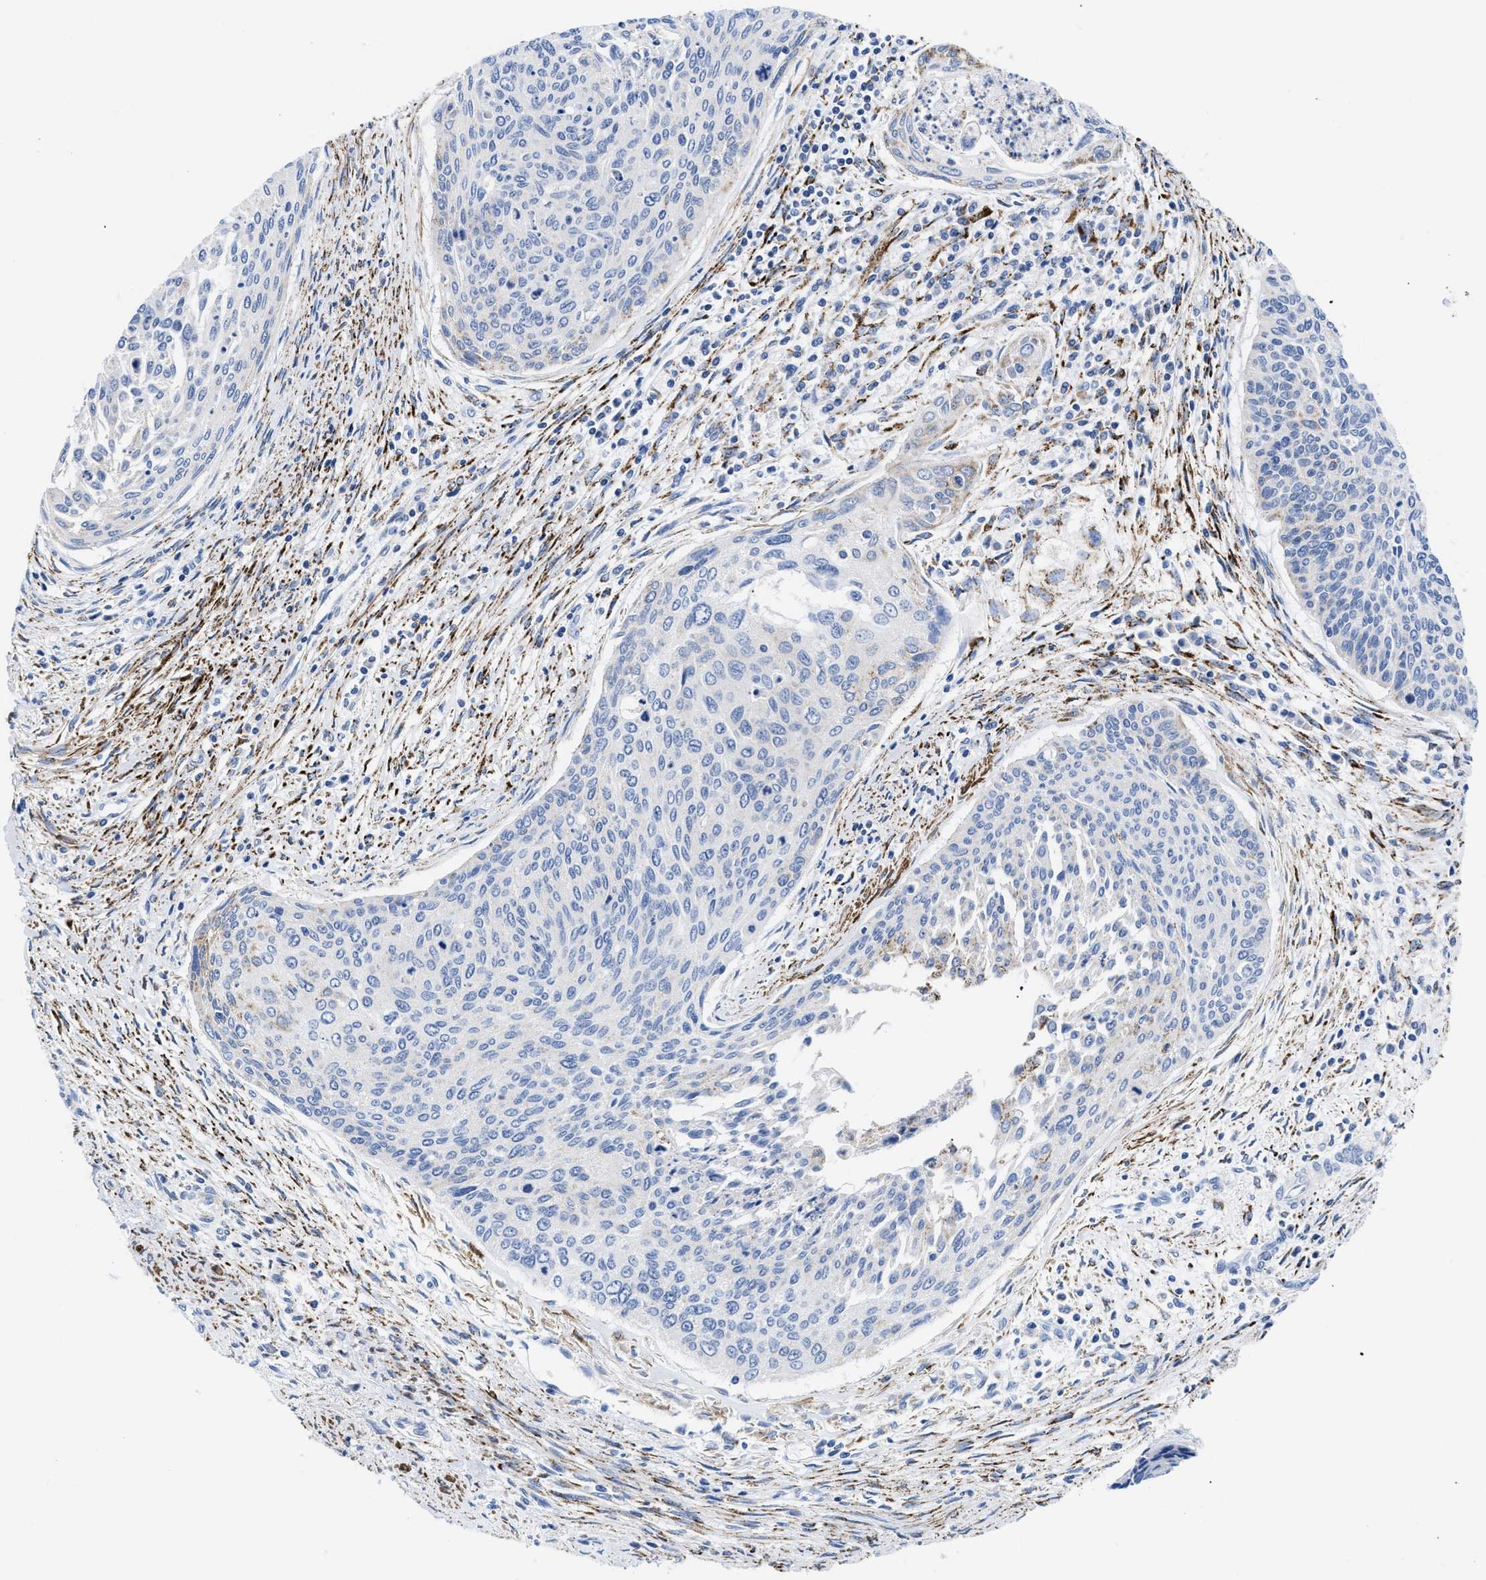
{"staining": {"intensity": "negative", "quantity": "none", "location": "none"}, "tissue": "cervical cancer", "cell_type": "Tumor cells", "image_type": "cancer", "snomed": [{"axis": "morphology", "description": "Squamous cell carcinoma, NOS"}, {"axis": "topography", "description": "Cervix"}], "caption": "Image shows no significant protein expression in tumor cells of cervical cancer (squamous cell carcinoma).", "gene": "GPR149", "patient": {"sex": "female", "age": 55}}